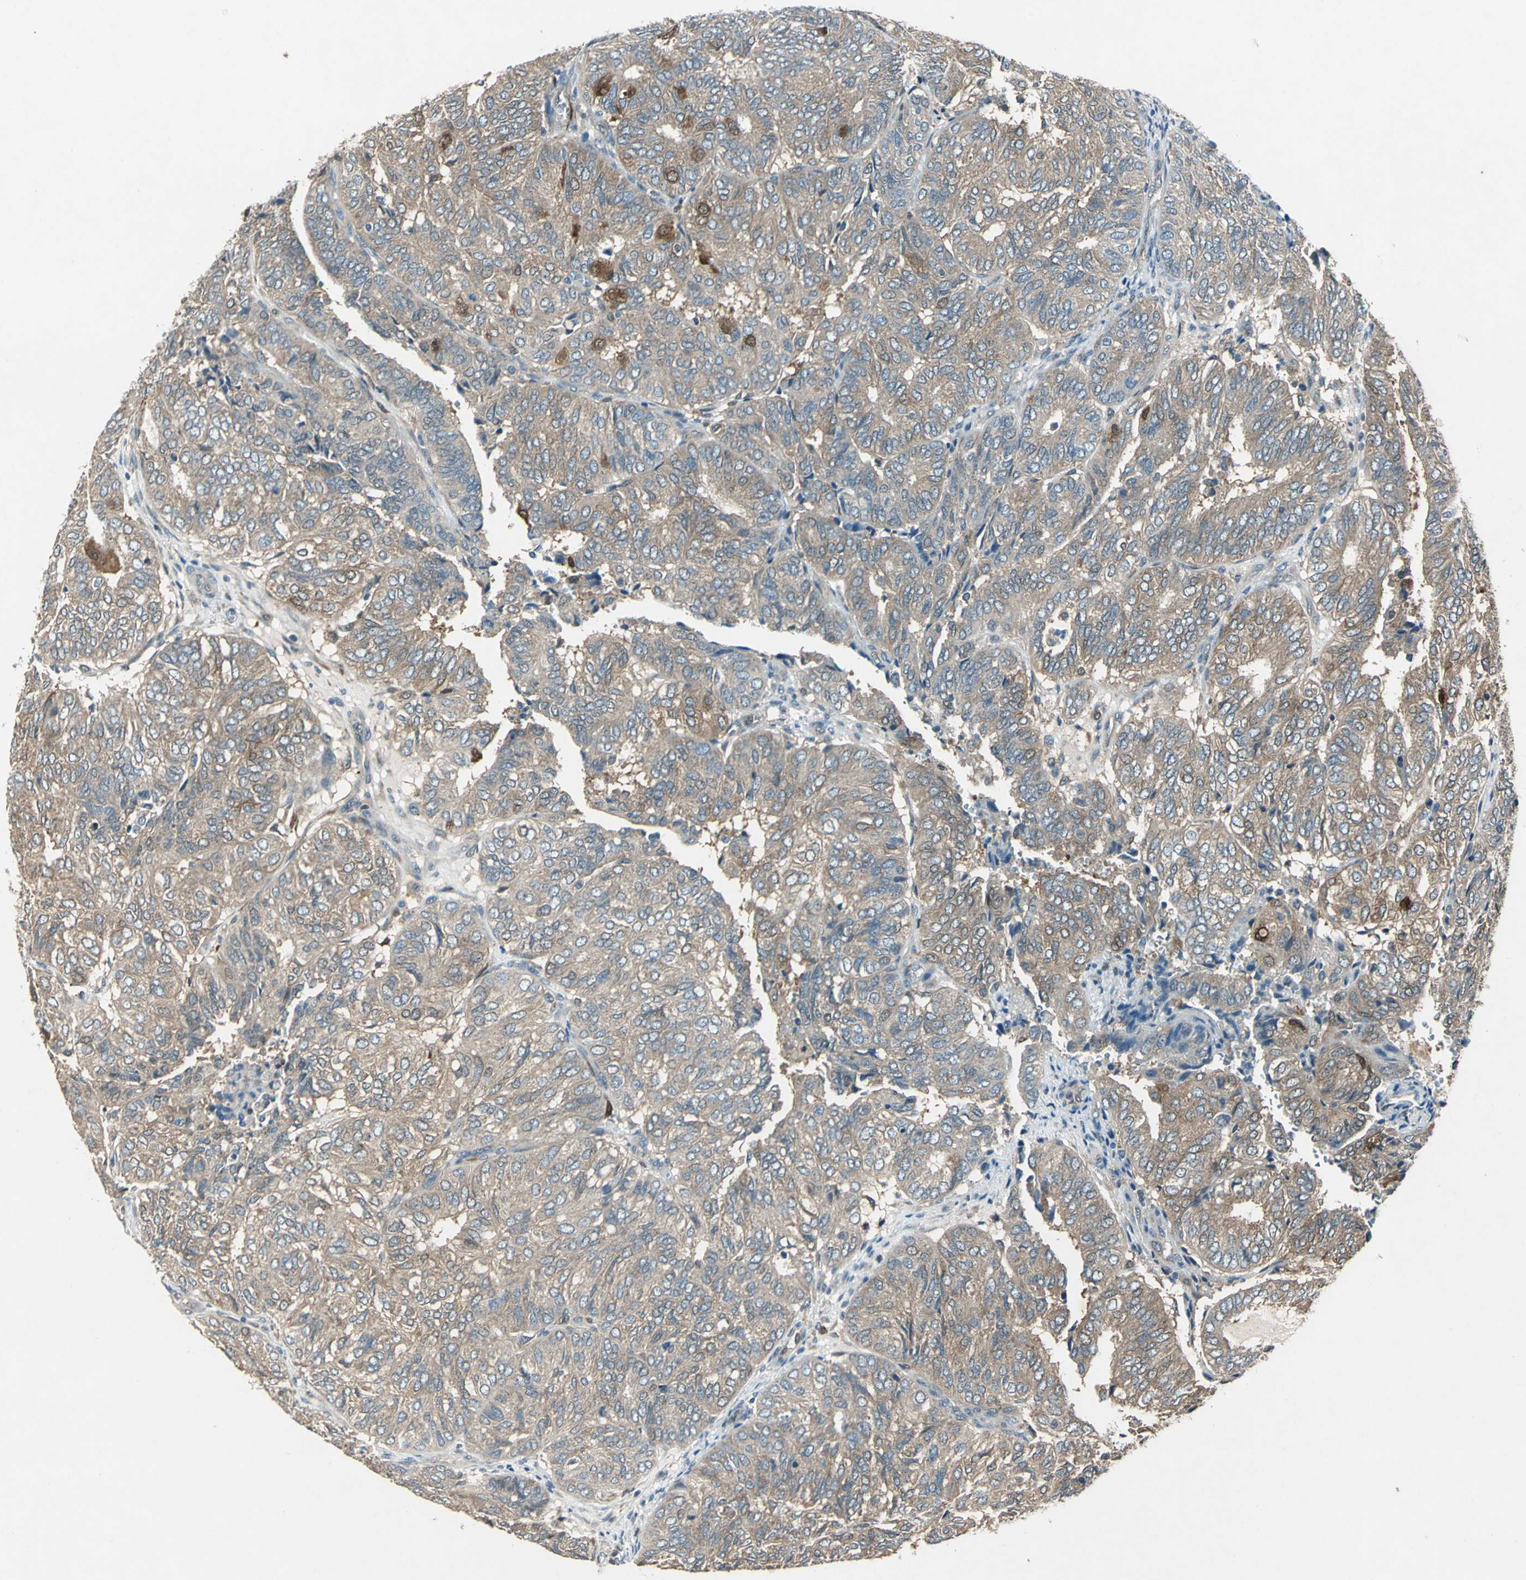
{"staining": {"intensity": "moderate", "quantity": ">75%", "location": "cytoplasmic/membranous,nuclear"}, "tissue": "endometrial cancer", "cell_type": "Tumor cells", "image_type": "cancer", "snomed": [{"axis": "morphology", "description": "Adenocarcinoma, NOS"}, {"axis": "topography", "description": "Uterus"}], "caption": "Protein expression analysis of endometrial cancer reveals moderate cytoplasmic/membranous and nuclear positivity in about >75% of tumor cells.", "gene": "RRM2B", "patient": {"sex": "female", "age": 60}}